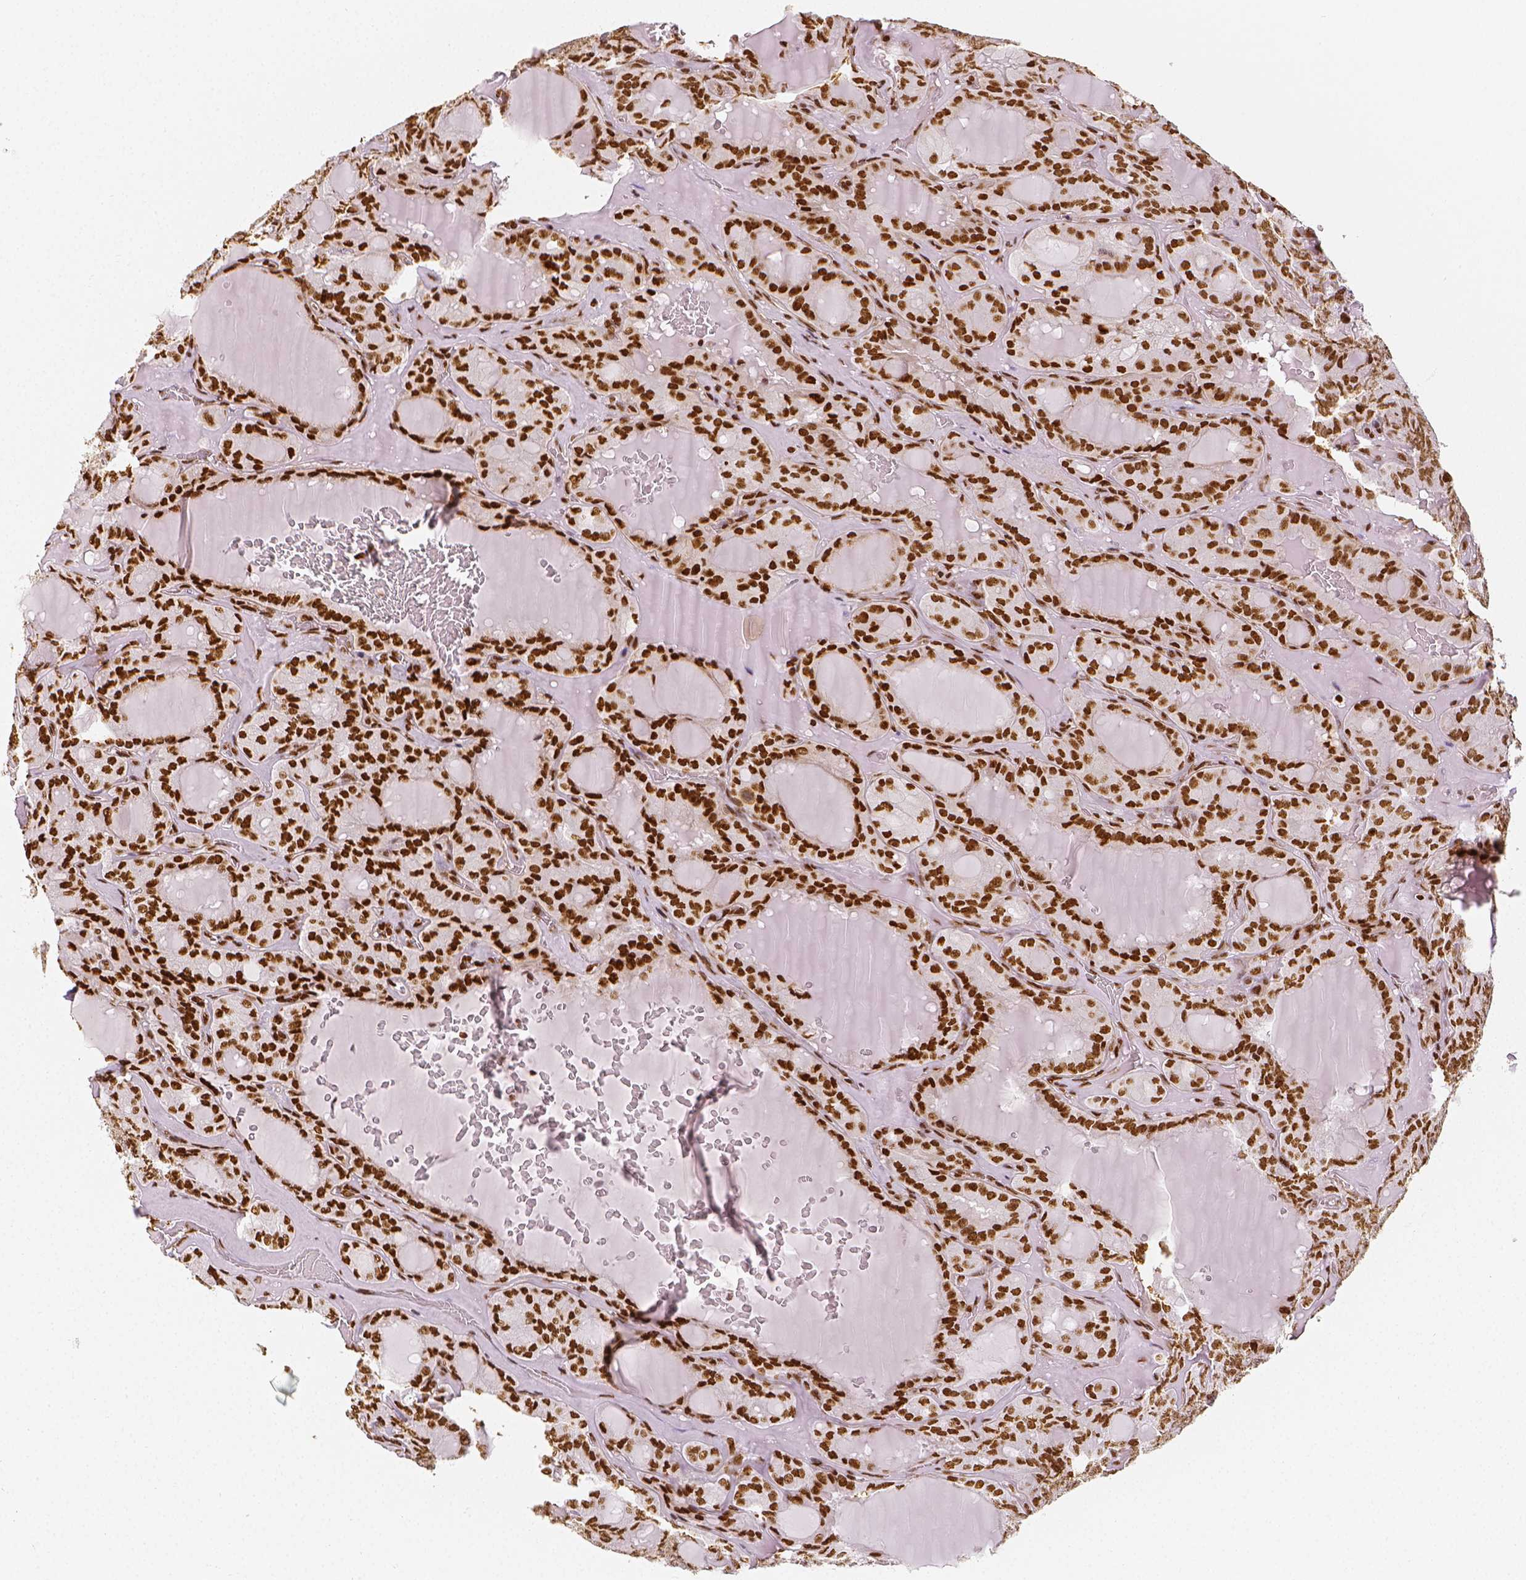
{"staining": {"intensity": "strong", "quantity": ">75%", "location": "nuclear"}, "tissue": "thyroid cancer", "cell_type": "Tumor cells", "image_type": "cancer", "snomed": [{"axis": "morphology", "description": "Papillary adenocarcinoma, NOS"}, {"axis": "topography", "description": "Thyroid gland"}], "caption": "Papillary adenocarcinoma (thyroid) tissue reveals strong nuclear positivity in approximately >75% of tumor cells (DAB (3,3'-diaminobenzidine) IHC with brightfield microscopy, high magnification).", "gene": "KDM5B", "patient": {"sex": "male", "age": 87}}